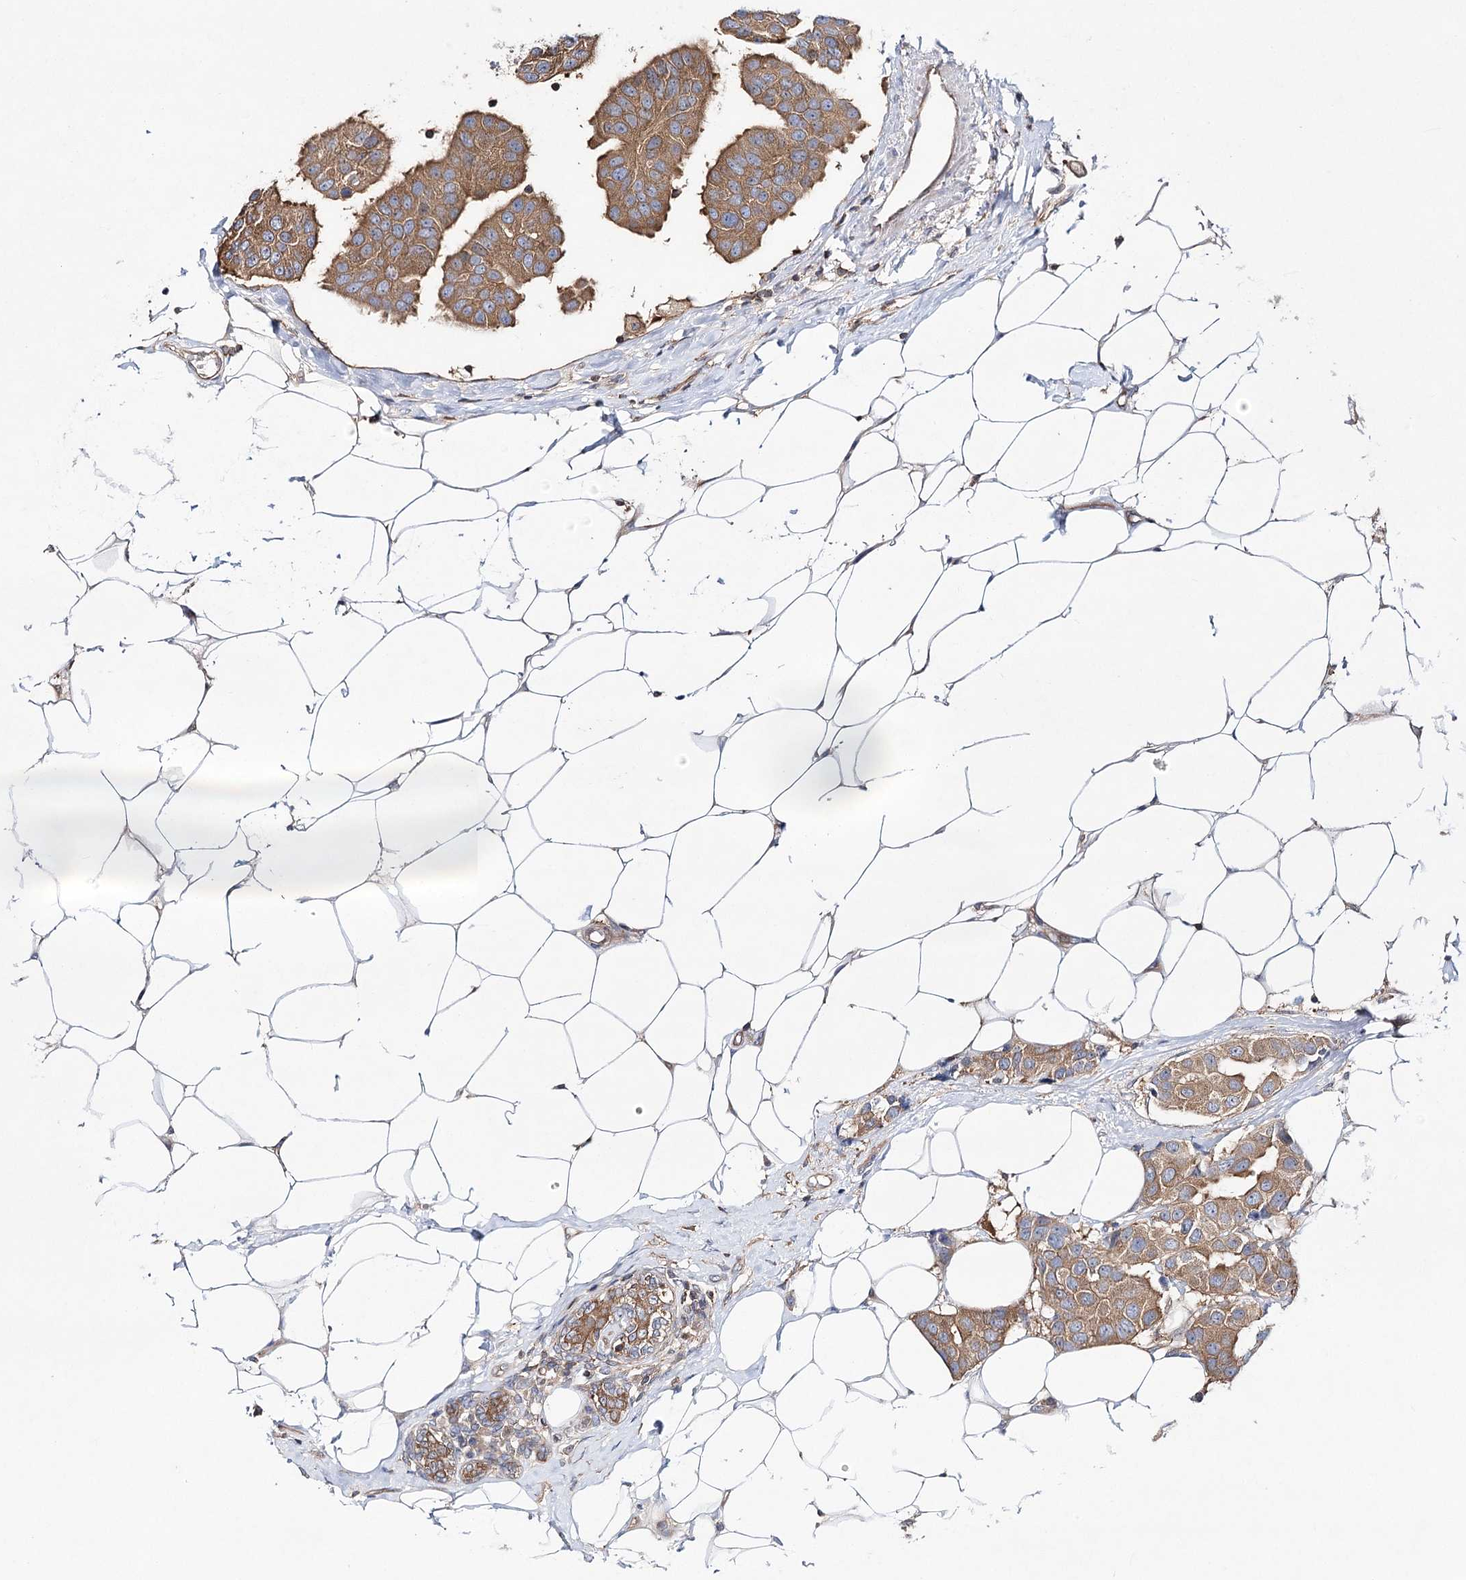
{"staining": {"intensity": "moderate", "quantity": ">75%", "location": "cytoplasmic/membranous"}, "tissue": "breast cancer", "cell_type": "Tumor cells", "image_type": "cancer", "snomed": [{"axis": "morphology", "description": "Normal tissue, NOS"}, {"axis": "morphology", "description": "Duct carcinoma"}, {"axis": "topography", "description": "Breast"}], "caption": "Tumor cells show medium levels of moderate cytoplasmic/membranous staining in approximately >75% of cells in human breast intraductal carcinoma.", "gene": "ABRAXAS2", "patient": {"sex": "female", "age": 39}}